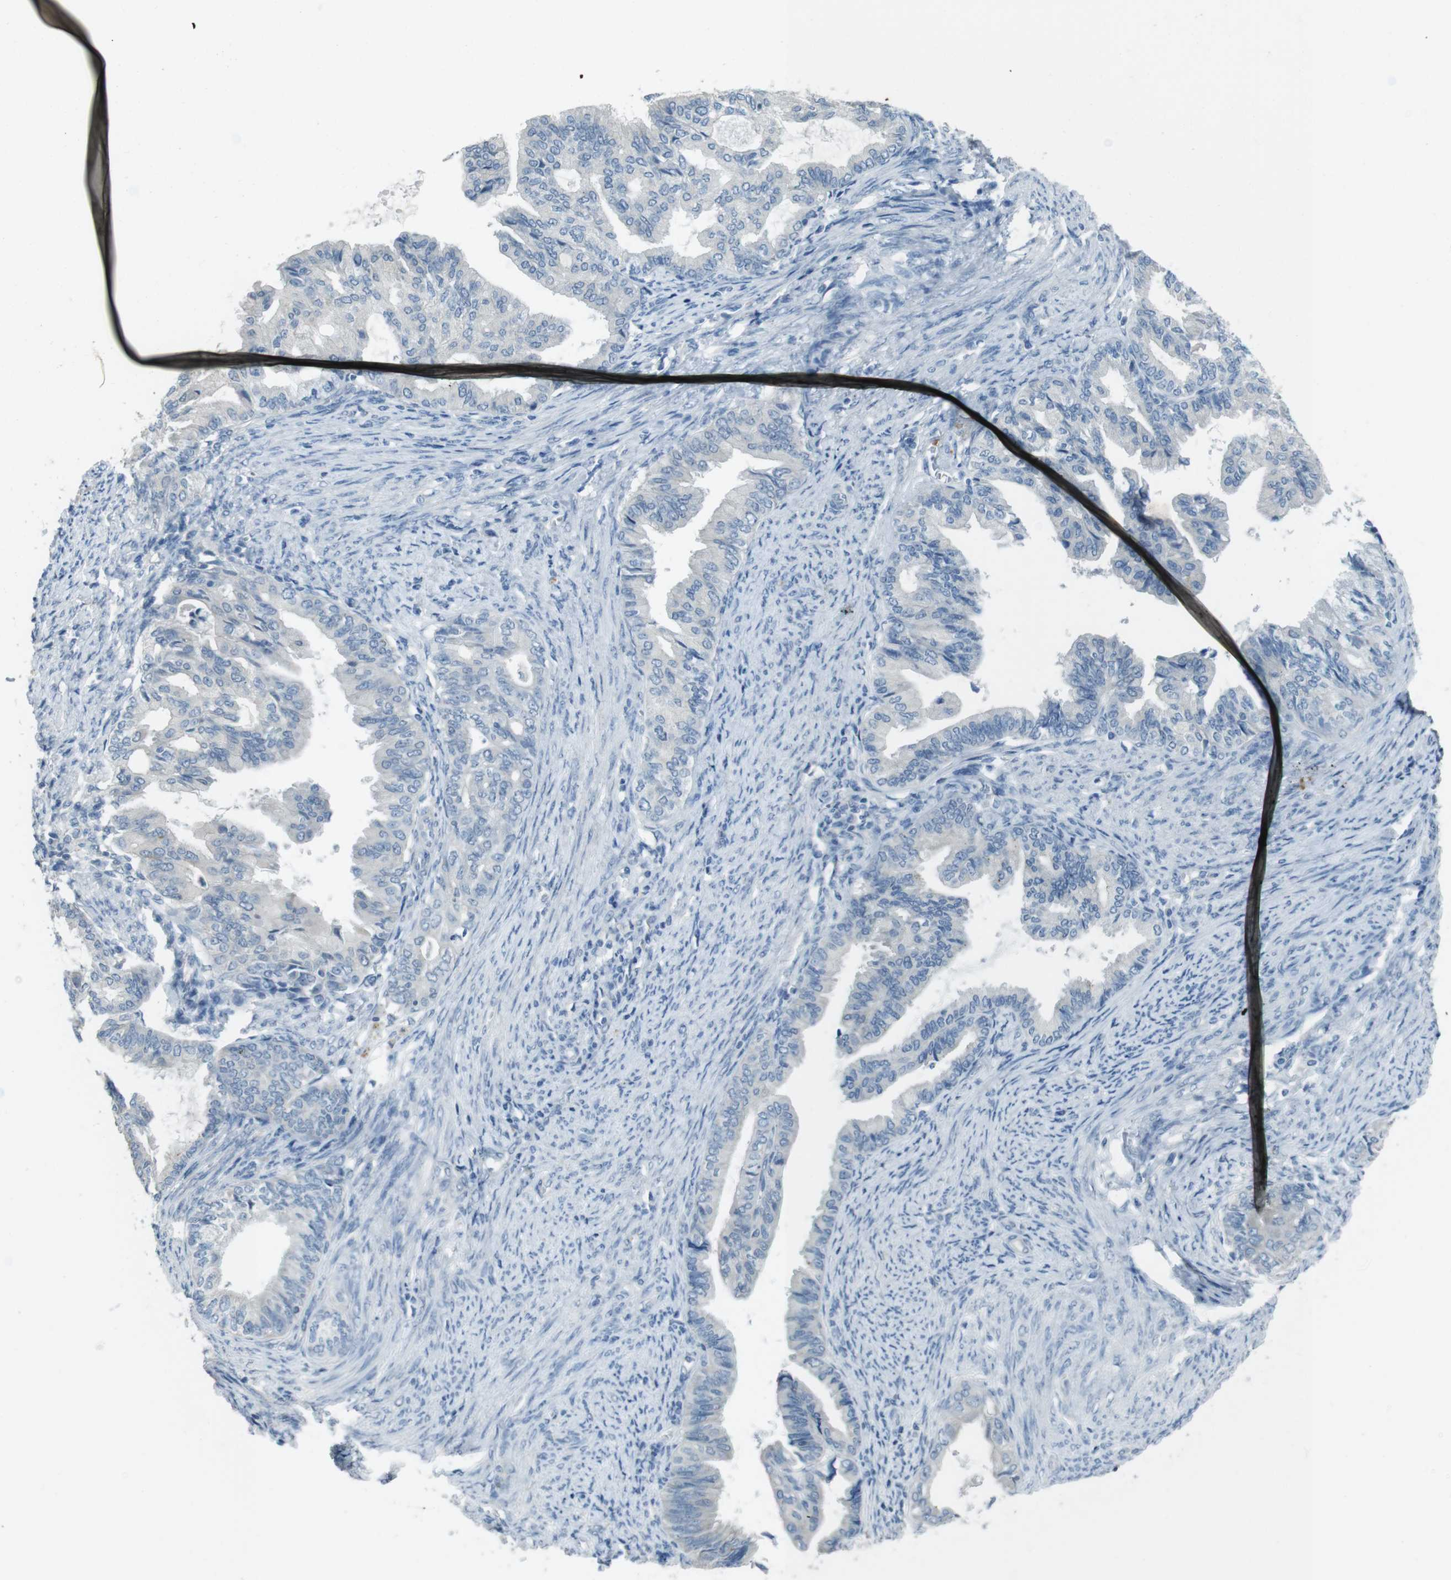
{"staining": {"intensity": "negative", "quantity": "none", "location": "none"}, "tissue": "endometrial cancer", "cell_type": "Tumor cells", "image_type": "cancer", "snomed": [{"axis": "morphology", "description": "Adenocarcinoma, NOS"}, {"axis": "topography", "description": "Endometrium"}], "caption": "An image of human endometrial adenocarcinoma is negative for staining in tumor cells.", "gene": "ENTPD7", "patient": {"sex": "female", "age": 86}}